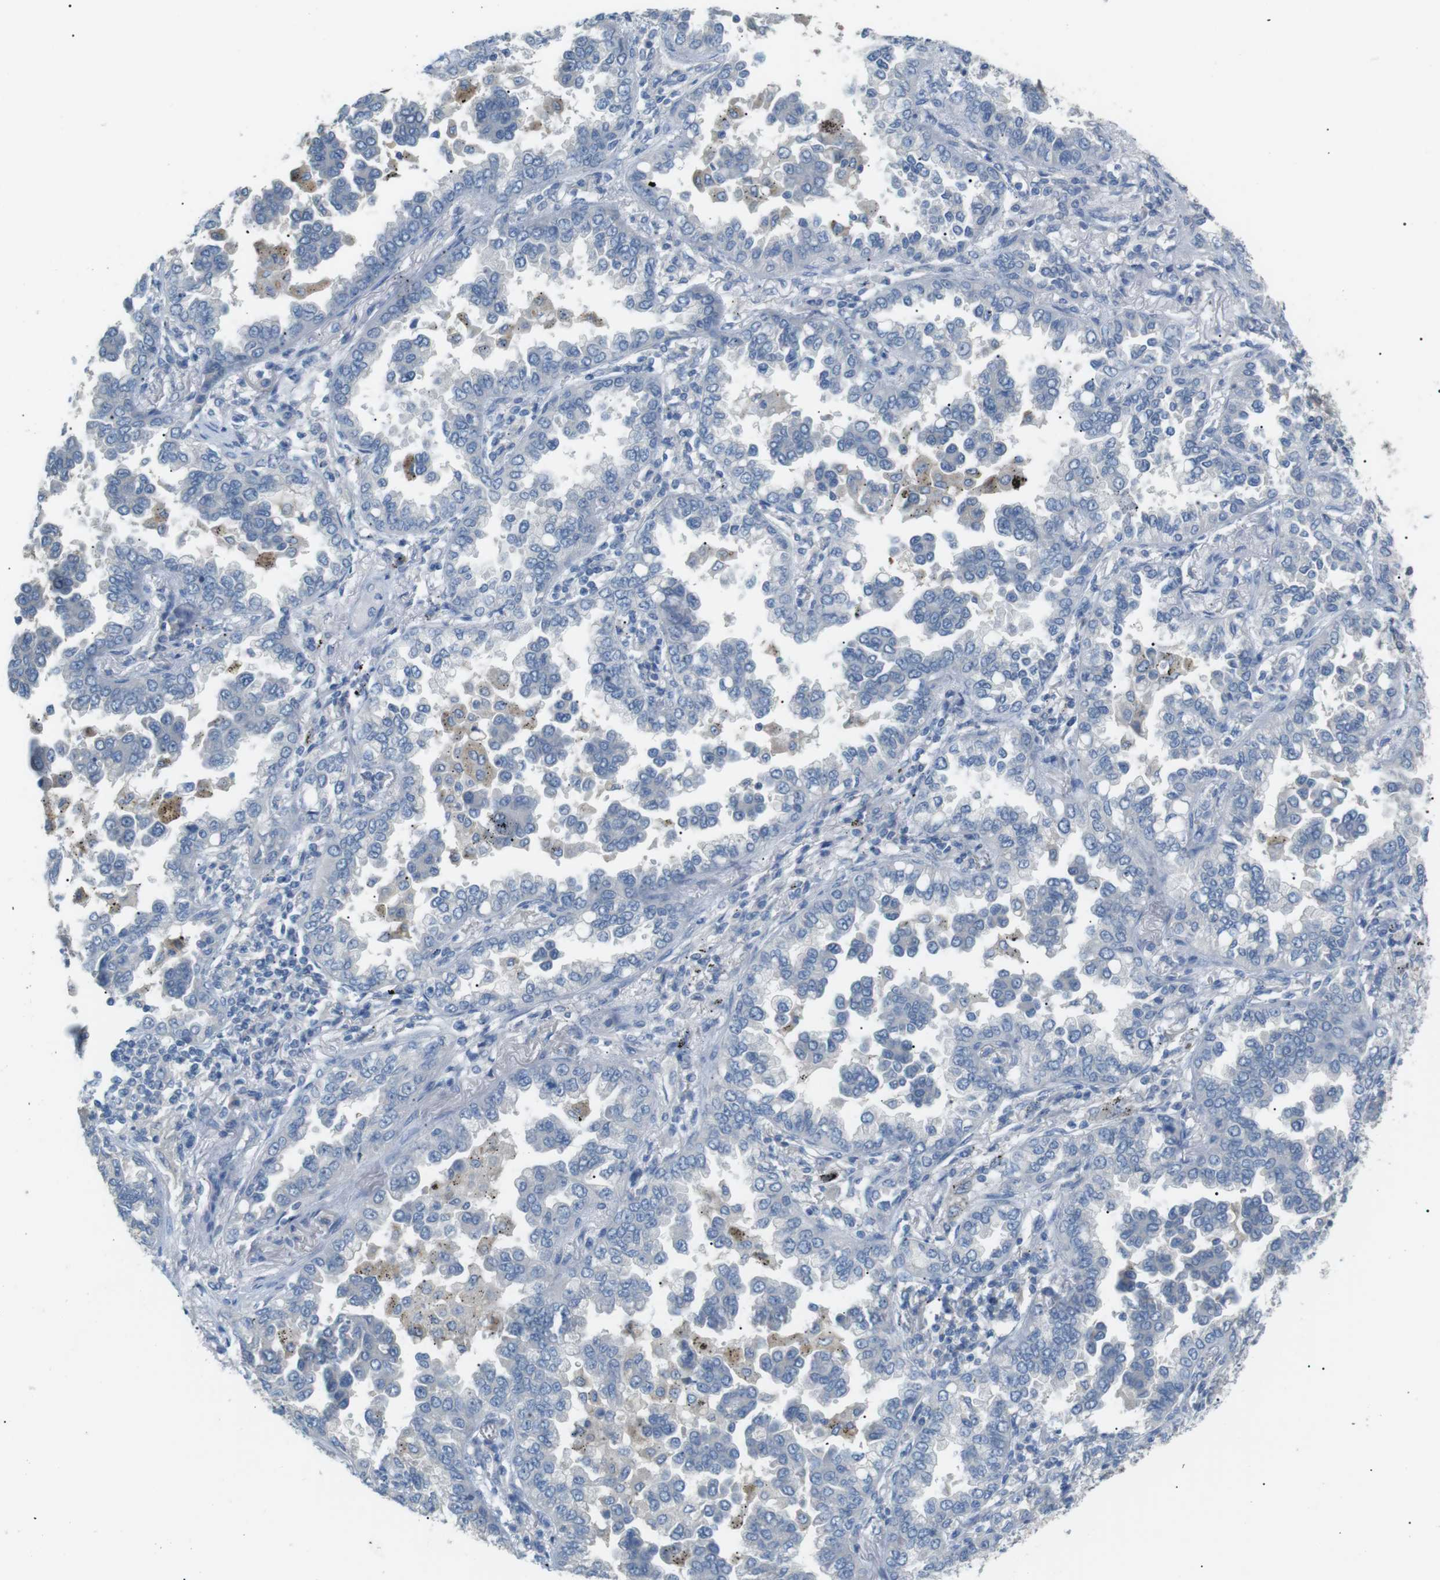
{"staining": {"intensity": "negative", "quantity": "none", "location": "none"}, "tissue": "lung cancer", "cell_type": "Tumor cells", "image_type": "cancer", "snomed": [{"axis": "morphology", "description": "Normal tissue, NOS"}, {"axis": "morphology", "description": "Adenocarcinoma, NOS"}, {"axis": "topography", "description": "Lung"}], "caption": "Lung adenocarcinoma was stained to show a protein in brown. There is no significant staining in tumor cells.", "gene": "CDH26", "patient": {"sex": "male", "age": 59}}